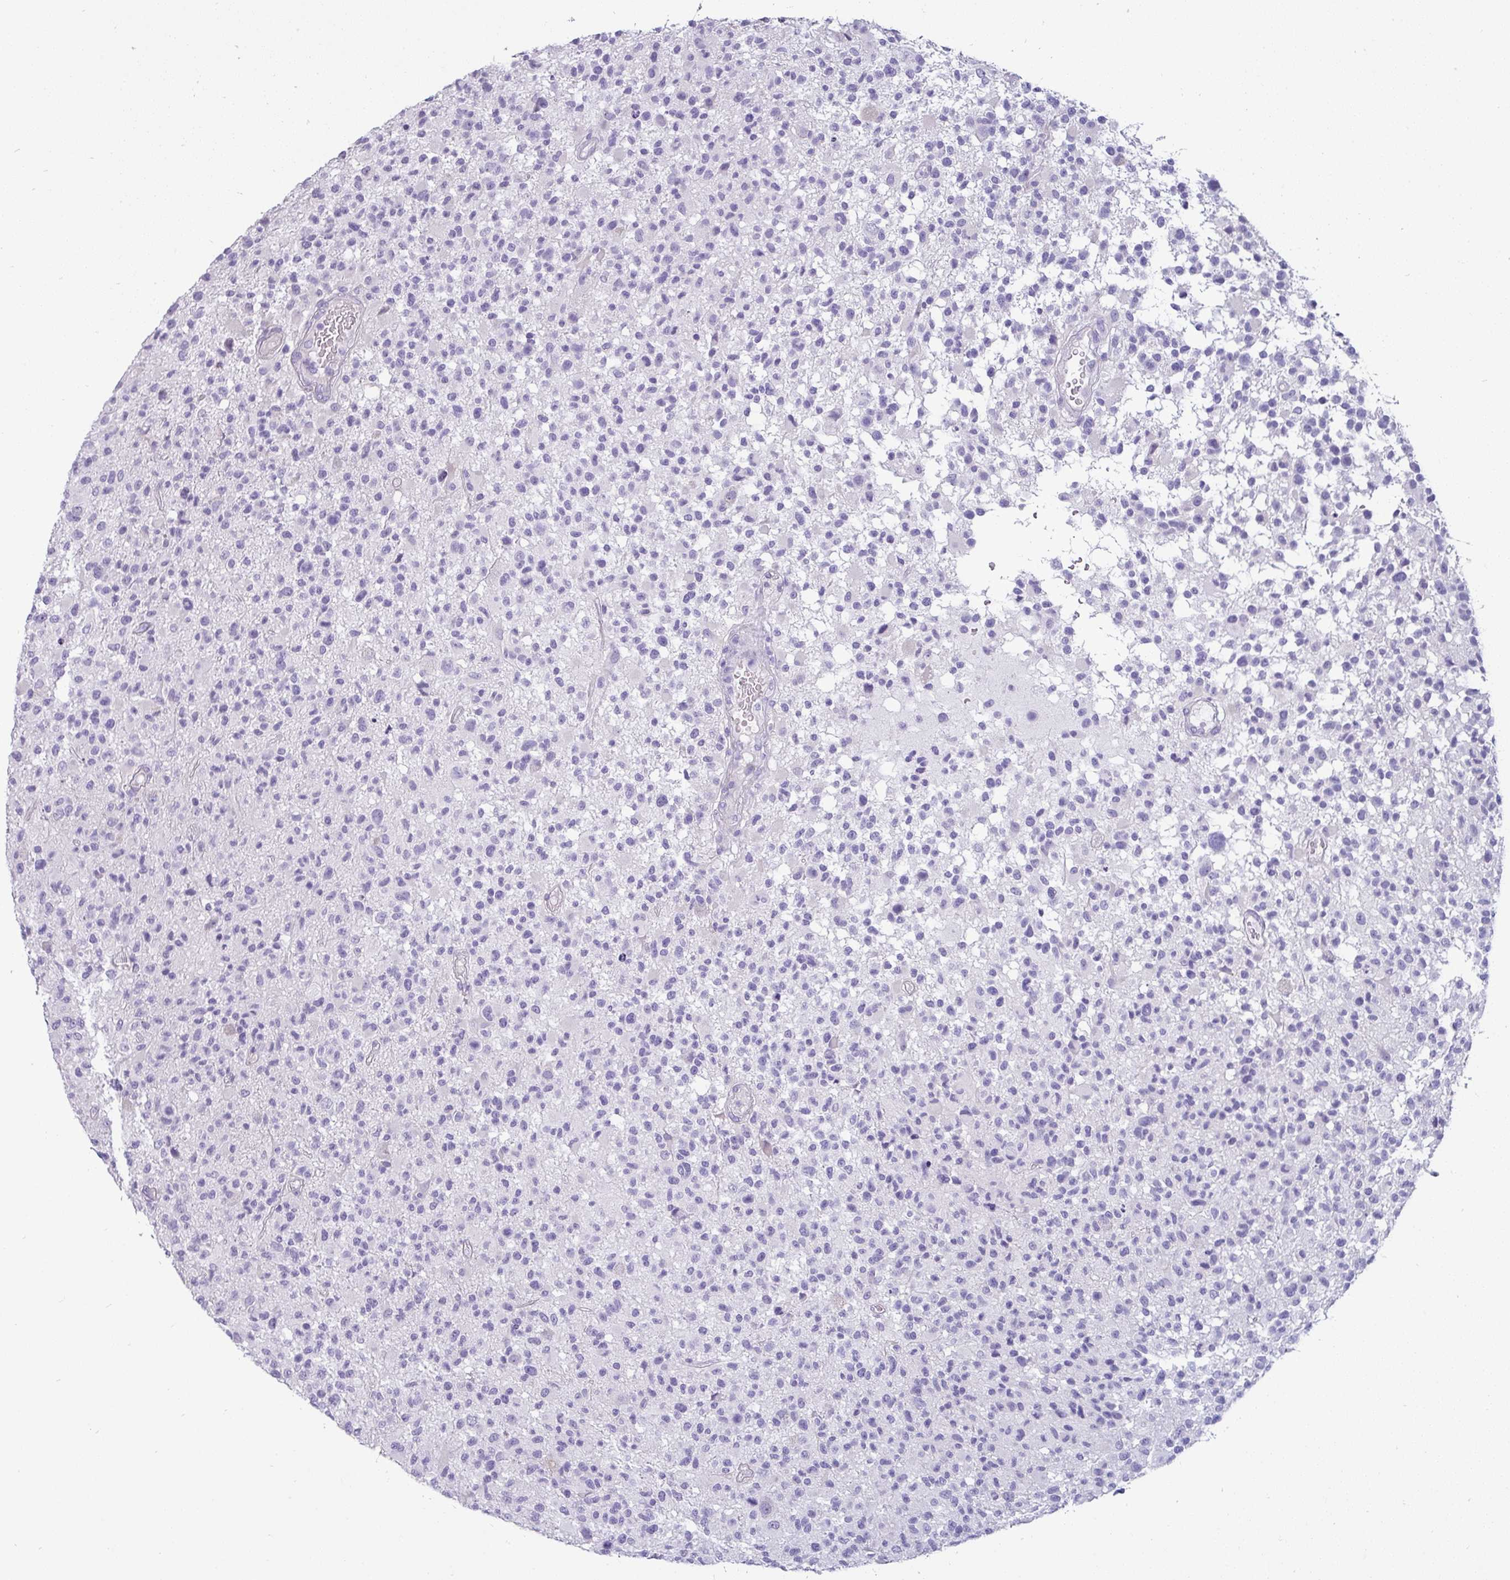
{"staining": {"intensity": "negative", "quantity": "none", "location": "none"}, "tissue": "glioma", "cell_type": "Tumor cells", "image_type": "cancer", "snomed": [{"axis": "morphology", "description": "Glioma, malignant, High grade"}, {"axis": "morphology", "description": "Glioblastoma, NOS"}, {"axis": "topography", "description": "Brain"}], "caption": "Protein analysis of glioblastoma demonstrates no significant staining in tumor cells.", "gene": "VCY1B", "patient": {"sex": "male", "age": 60}}